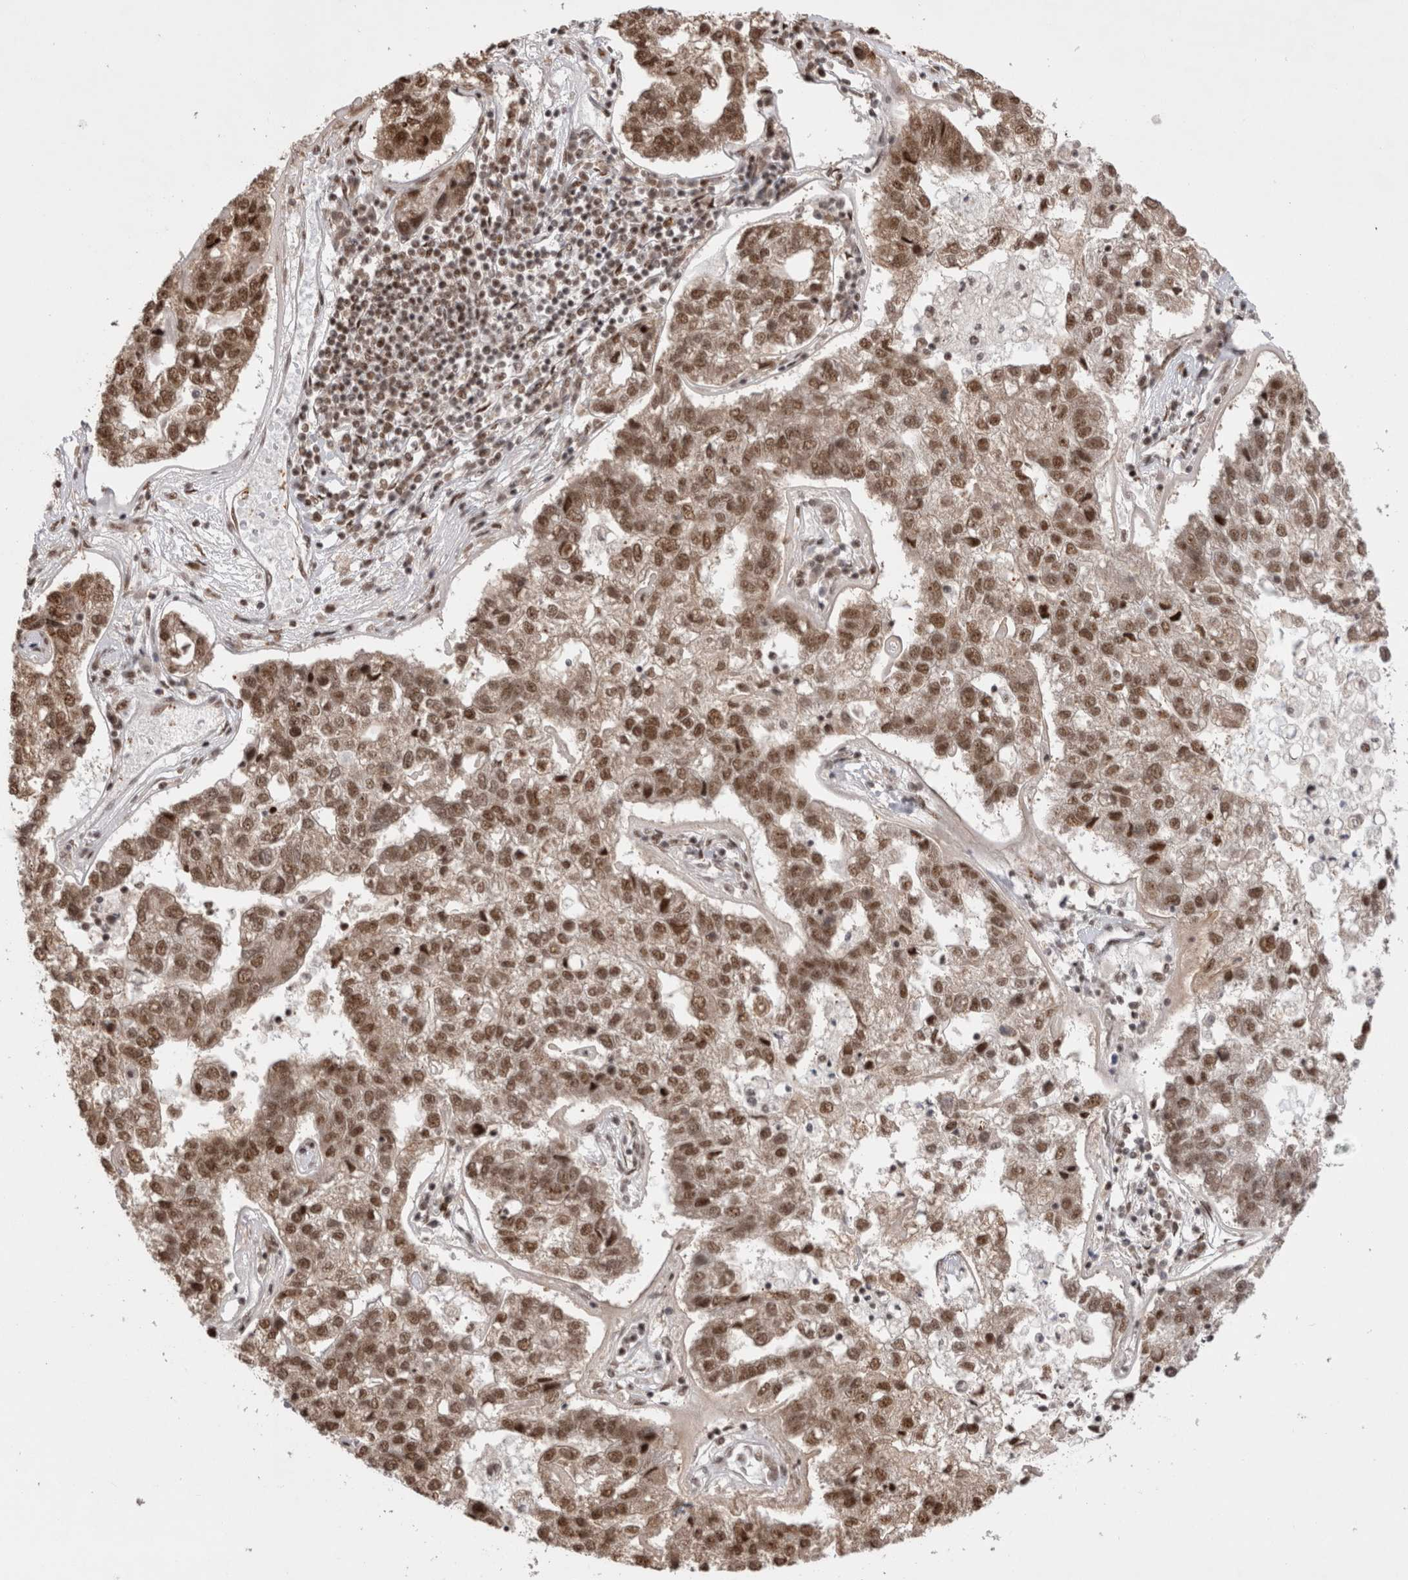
{"staining": {"intensity": "moderate", "quantity": ">75%", "location": "nuclear"}, "tissue": "pancreatic cancer", "cell_type": "Tumor cells", "image_type": "cancer", "snomed": [{"axis": "morphology", "description": "Adenocarcinoma, NOS"}, {"axis": "topography", "description": "Pancreas"}], "caption": "The immunohistochemical stain highlights moderate nuclear expression in tumor cells of pancreatic cancer (adenocarcinoma) tissue.", "gene": "EYA2", "patient": {"sex": "female", "age": 61}}